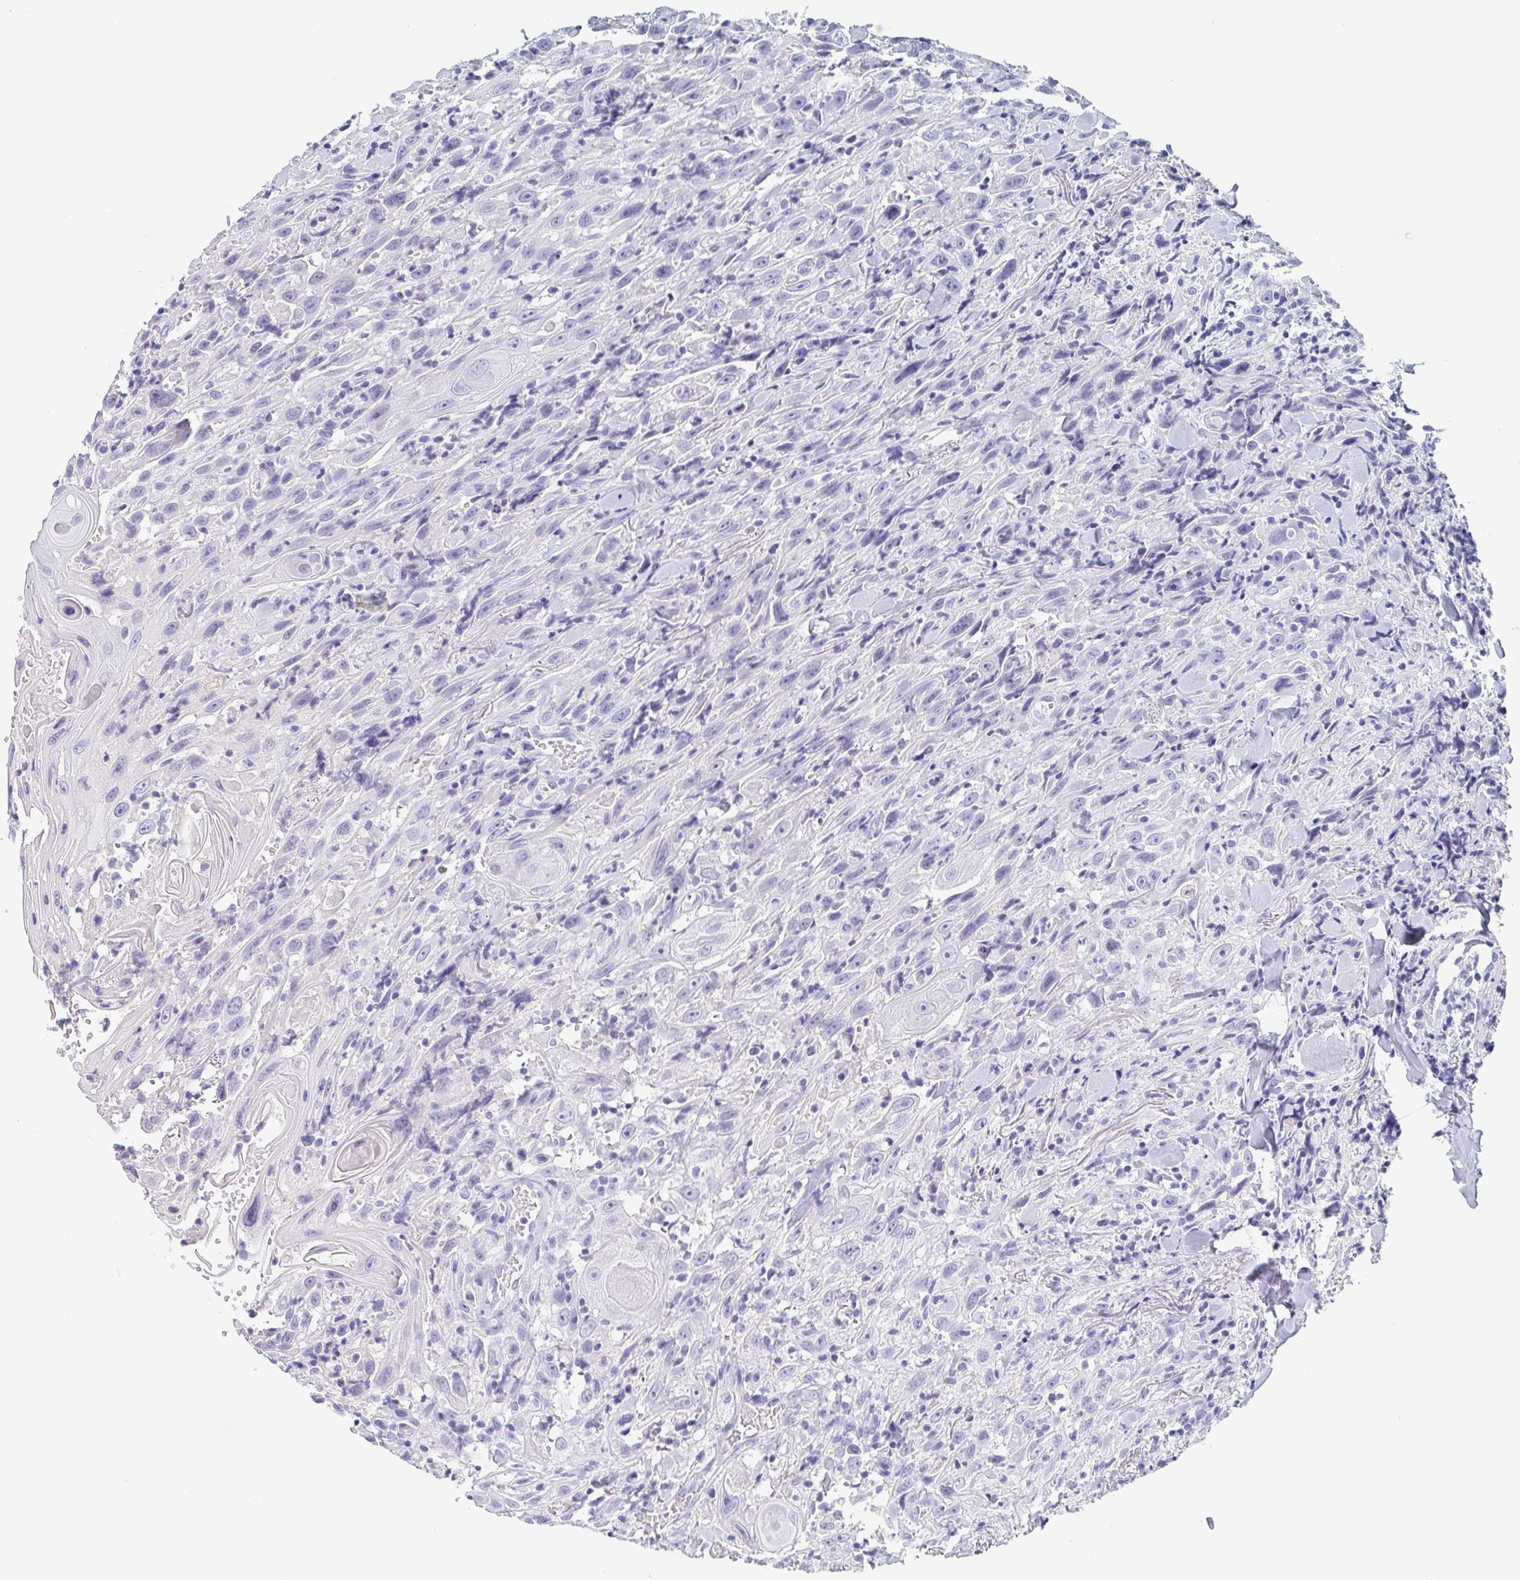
{"staining": {"intensity": "negative", "quantity": "none", "location": "none"}, "tissue": "head and neck cancer", "cell_type": "Tumor cells", "image_type": "cancer", "snomed": [{"axis": "morphology", "description": "Squamous cell carcinoma, NOS"}, {"axis": "topography", "description": "Head-Neck"}], "caption": "The image demonstrates no staining of tumor cells in head and neck squamous cell carcinoma.", "gene": "ITLN1", "patient": {"sex": "female", "age": 95}}